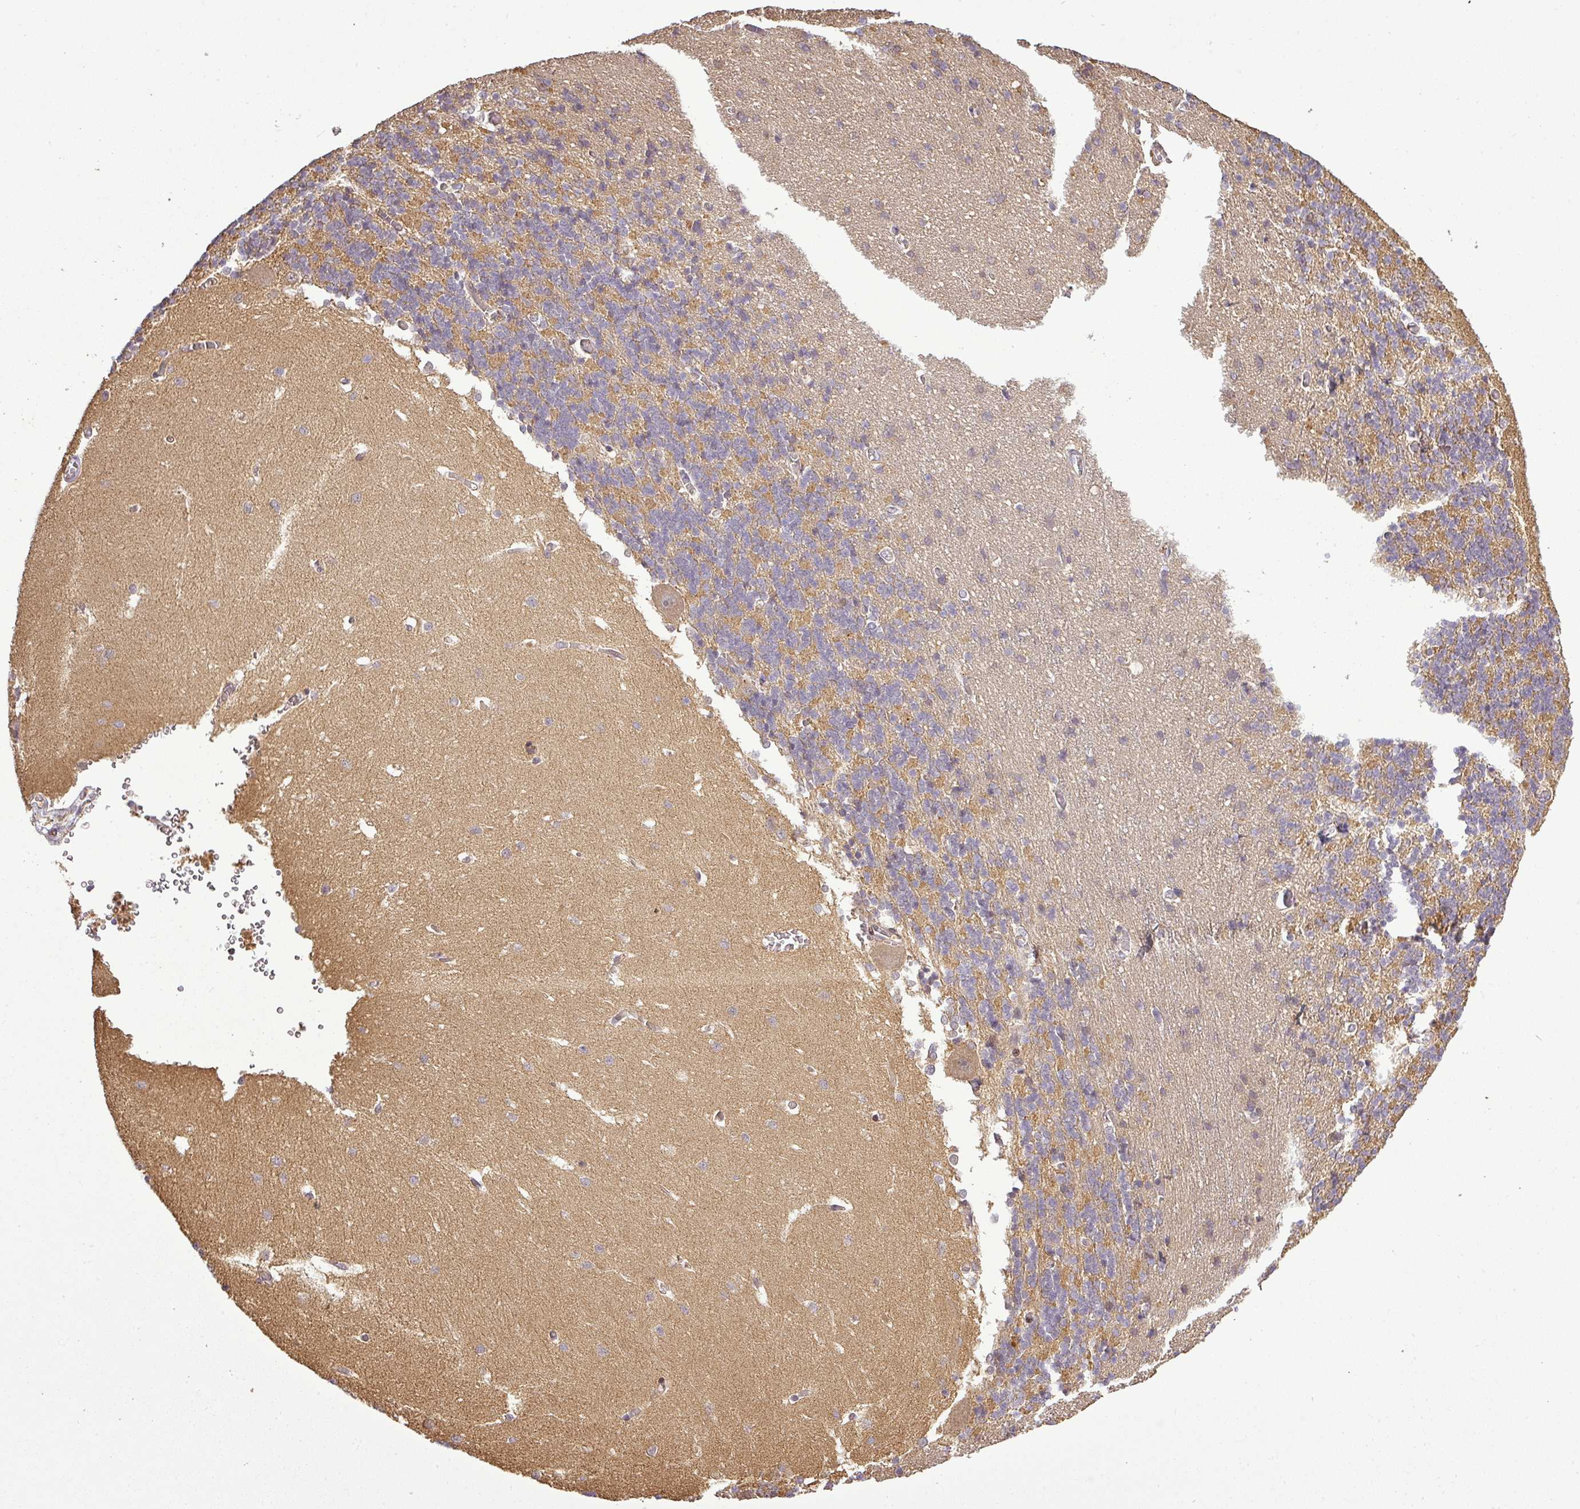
{"staining": {"intensity": "moderate", "quantity": "<25%", "location": "cytoplasmic/membranous"}, "tissue": "cerebellum", "cell_type": "Cells in granular layer", "image_type": "normal", "snomed": [{"axis": "morphology", "description": "Normal tissue, NOS"}, {"axis": "topography", "description": "Cerebellum"}], "caption": "Brown immunohistochemical staining in normal human cerebellum displays moderate cytoplasmic/membranous expression in about <25% of cells in granular layer. The protein is stained brown, and the nuclei are stained in blue (DAB IHC with brightfield microscopy, high magnification).", "gene": "FAIM", "patient": {"sex": "male", "age": 37}}